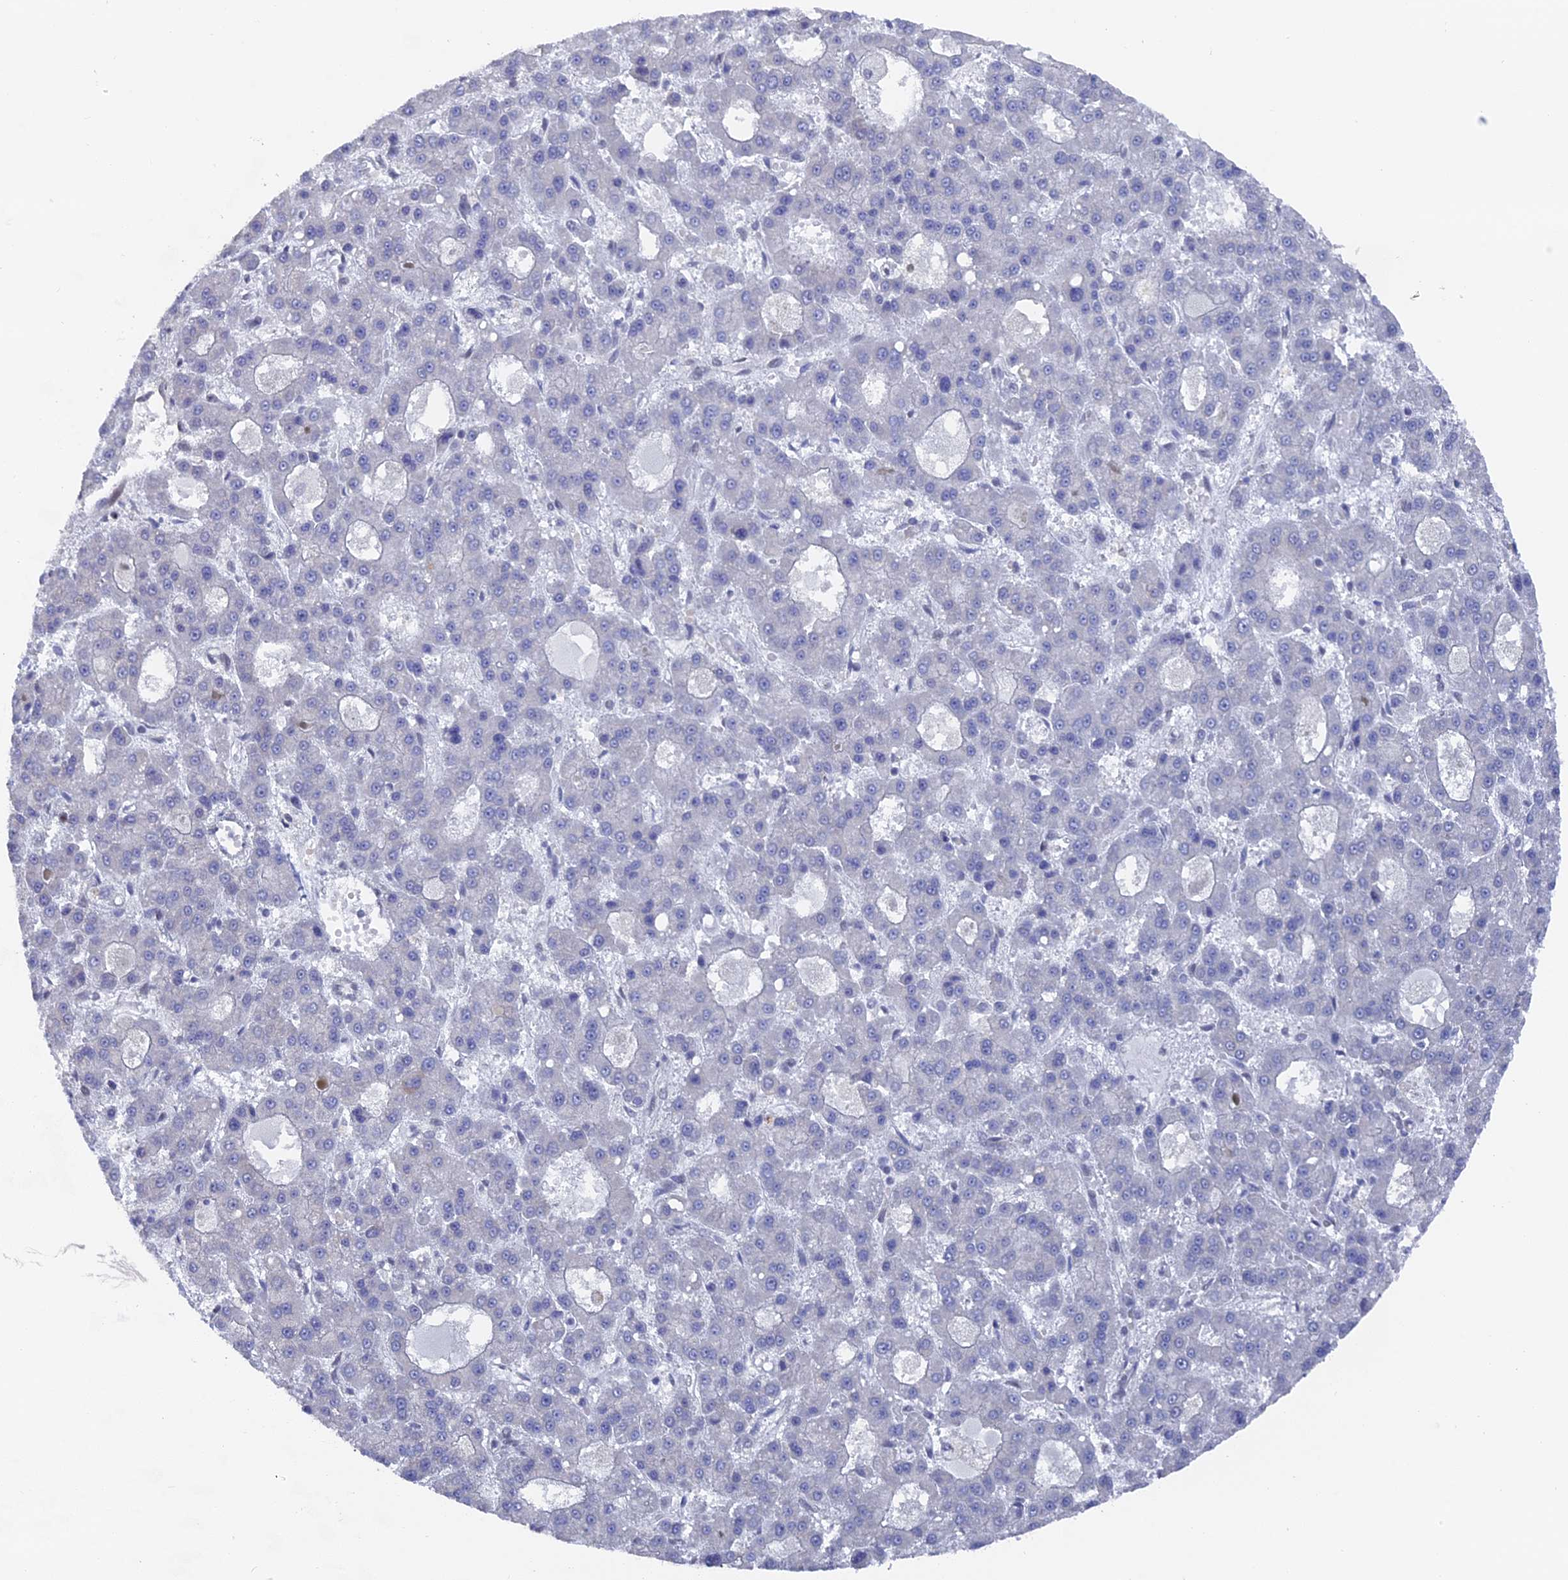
{"staining": {"intensity": "negative", "quantity": "none", "location": "none"}, "tissue": "liver cancer", "cell_type": "Tumor cells", "image_type": "cancer", "snomed": [{"axis": "morphology", "description": "Carcinoma, Hepatocellular, NOS"}, {"axis": "topography", "description": "Liver"}], "caption": "This is an immunohistochemistry histopathology image of liver hepatocellular carcinoma. There is no staining in tumor cells.", "gene": "FHIP2A", "patient": {"sex": "male", "age": 70}}